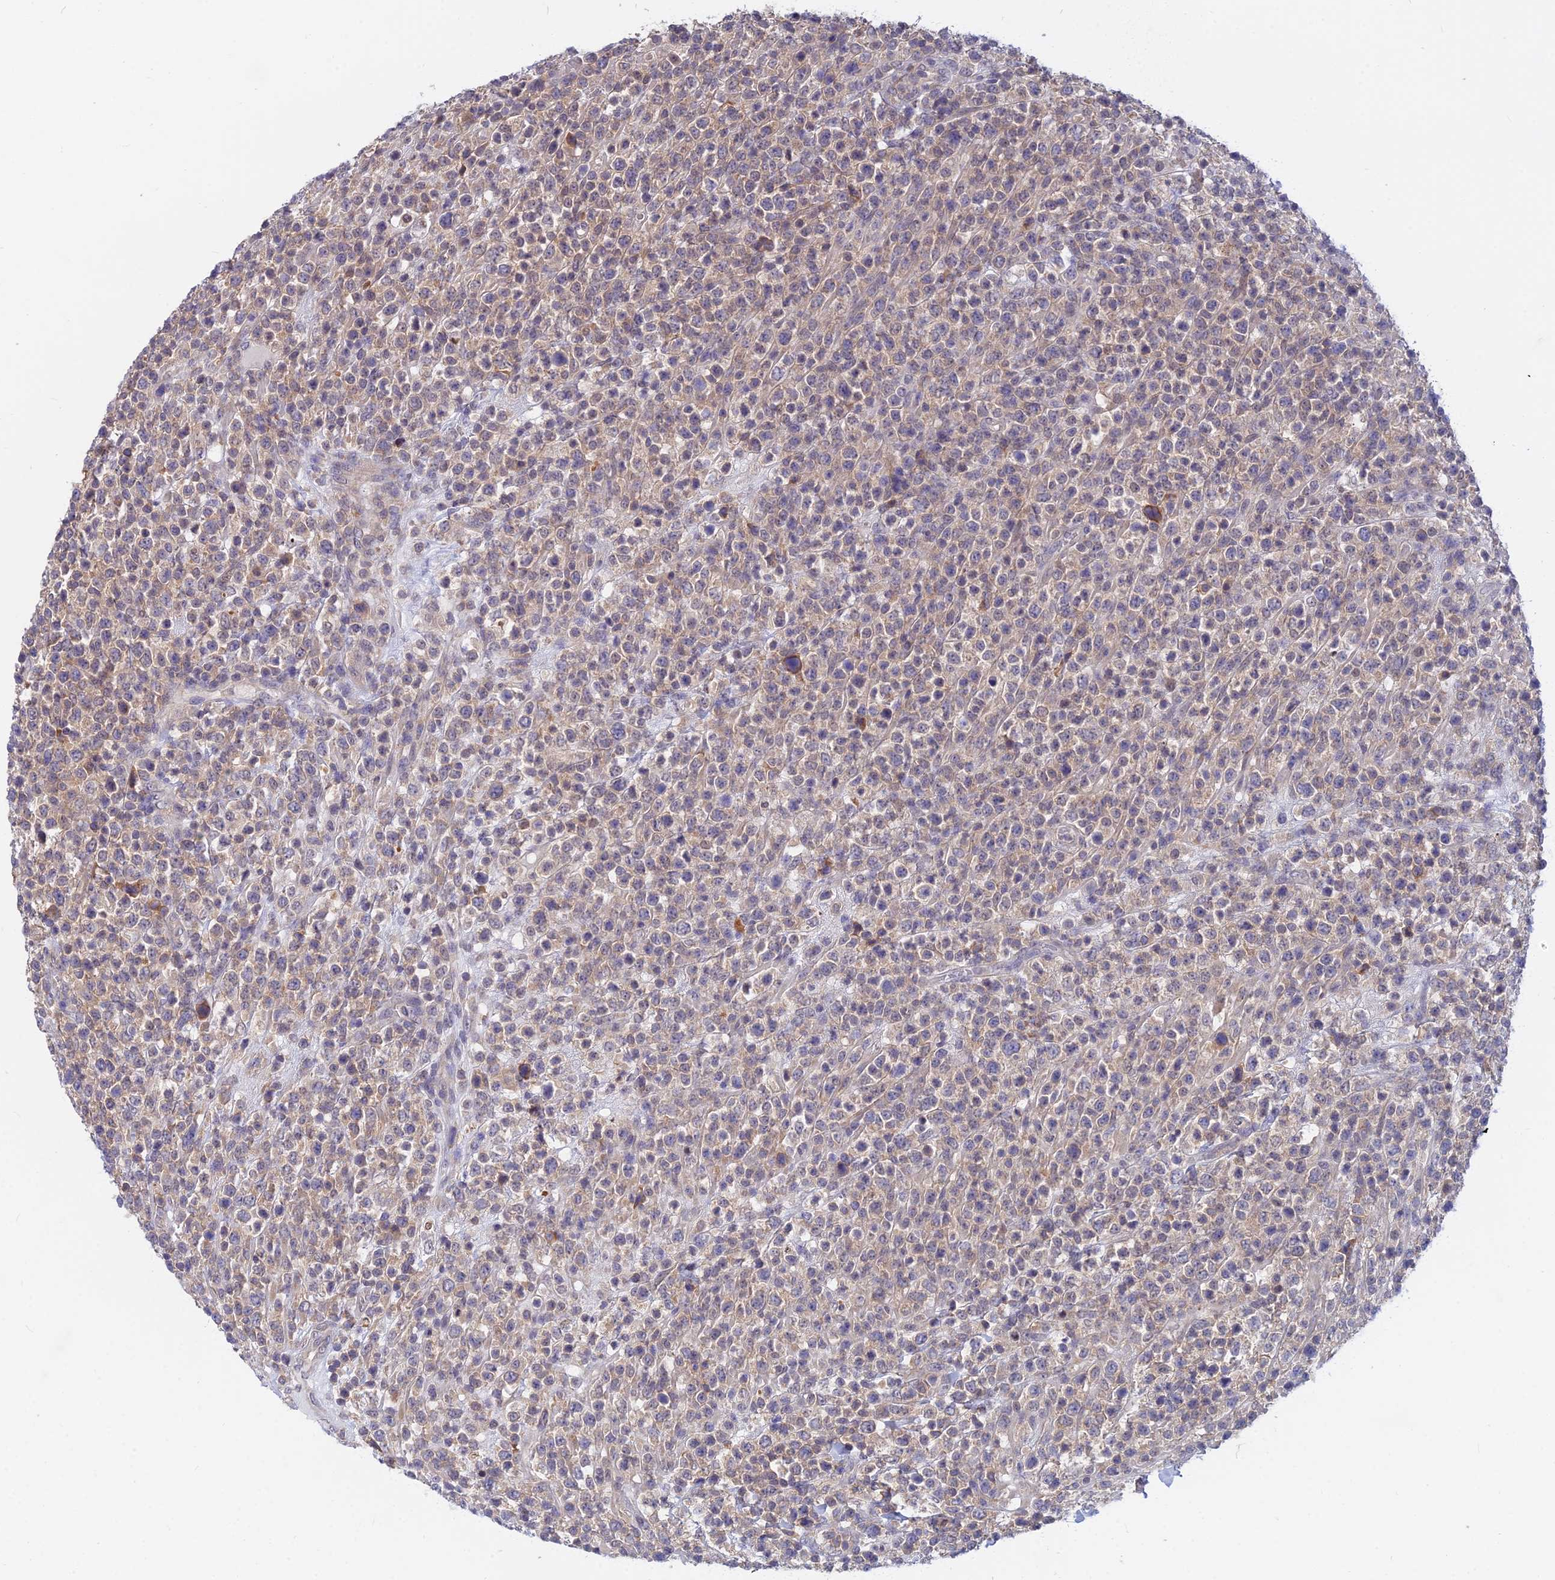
{"staining": {"intensity": "weak", "quantity": "<25%", "location": "cytoplasmic/membranous"}, "tissue": "lymphoma", "cell_type": "Tumor cells", "image_type": "cancer", "snomed": [{"axis": "morphology", "description": "Malignant lymphoma, non-Hodgkin's type, High grade"}, {"axis": "topography", "description": "Colon"}], "caption": "There is no significant expression in tumor cells of malignant lymphoma, non-Hodgkin's type (high-grade).", "gene": "B3GALT4", "patient": {"sex": "female", "age": 53}}